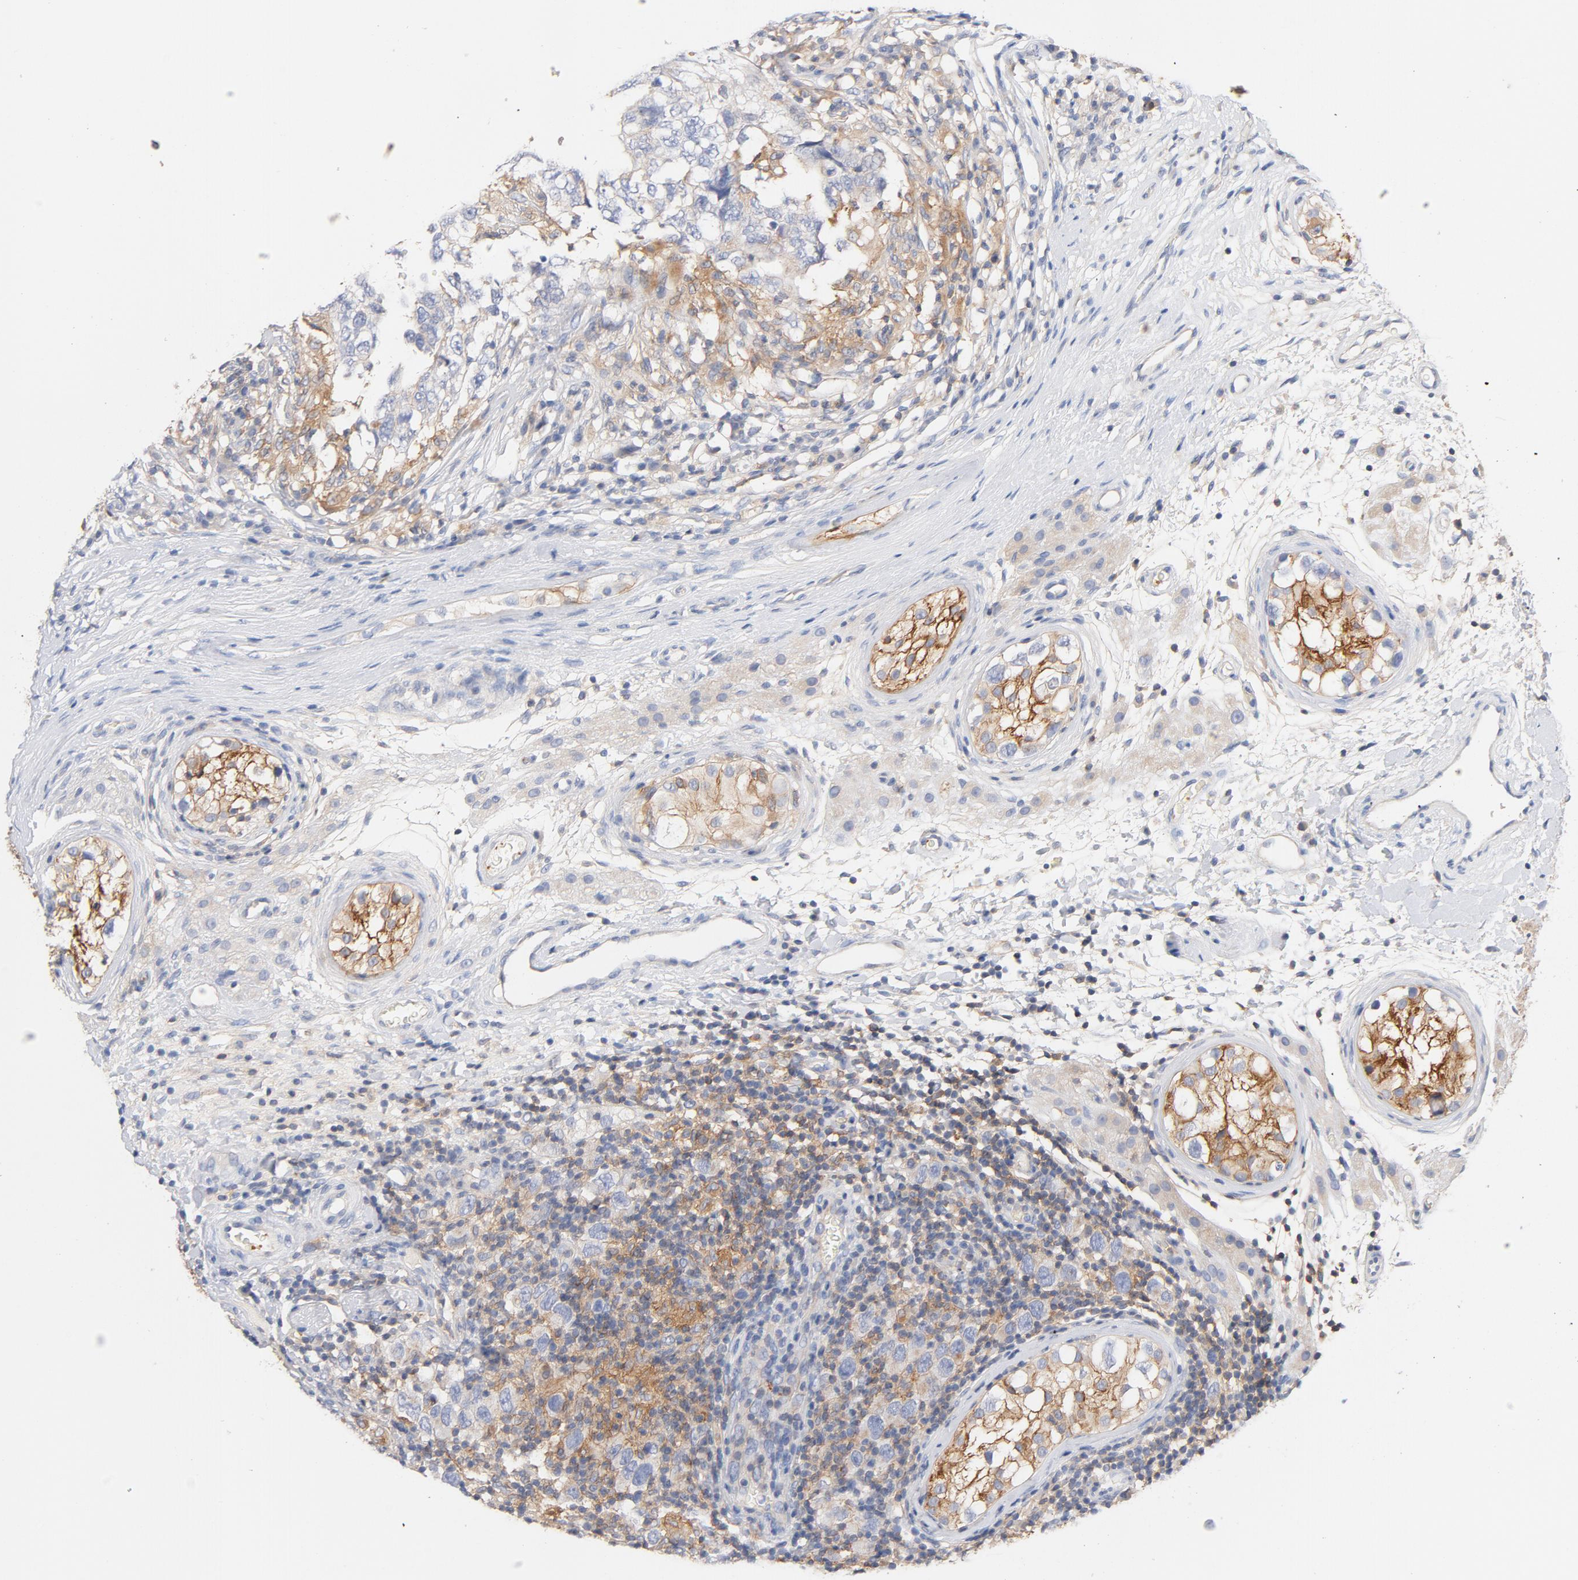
{"staining": {"intensity": "moderate", "quantity": "<25%", "location": "cytoplasmic/membranous"}, "tissue": "testis cancer", "cell_type": "Tumor cells", "image_type": "cancer", "snomed": [{"axis": "morphology", "description": "Carcinoma, Embryonal, NOS"}, {"axis": "topography", "description": "Testis"}], "caption": "Immunohistochemical staining of testis cancer demonstrates low levels of moderate cytoplasmic/membranous staining in approximately <25% of tumor cells.", "gene": "SRC", "patient": {"sex": "male", "age": 21}}